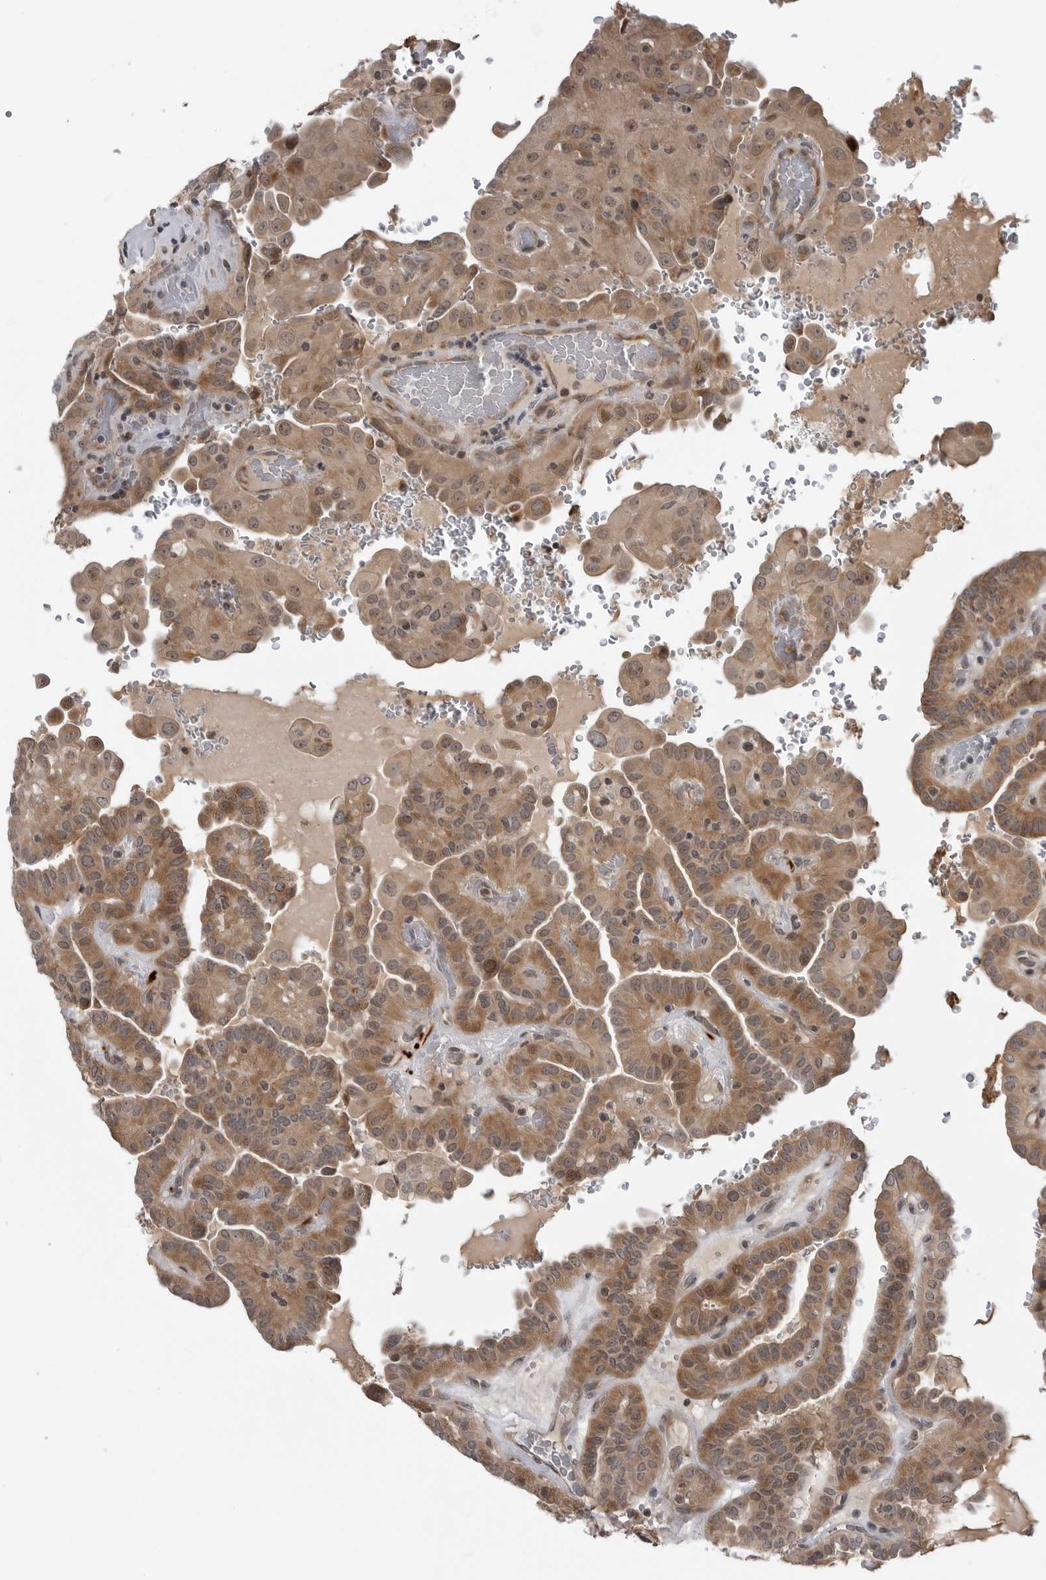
{"staining": {"intensity": "moderate", "quantity": ">75%", "location": "cytoplasmic/membranous"}, "tissue": "thyroid cancer", "cell_type": "Tumor cells", "image_type": "cancer", "snomed": [{"axis": "morphology", "description": "Papillary adenocarcinoma, NOS"}, {"axis": "topography", "description": "Thyroid gland"}], "caption": "Thyroid papillary adenocarcinoma was stained to show a protein in brown. There is medium levels of moderate cytoplasmic/membranous expression in approximately >75% of tumor cells.", "gene": "FAAP100", "patient": {"sex": "male", "age": 77}}